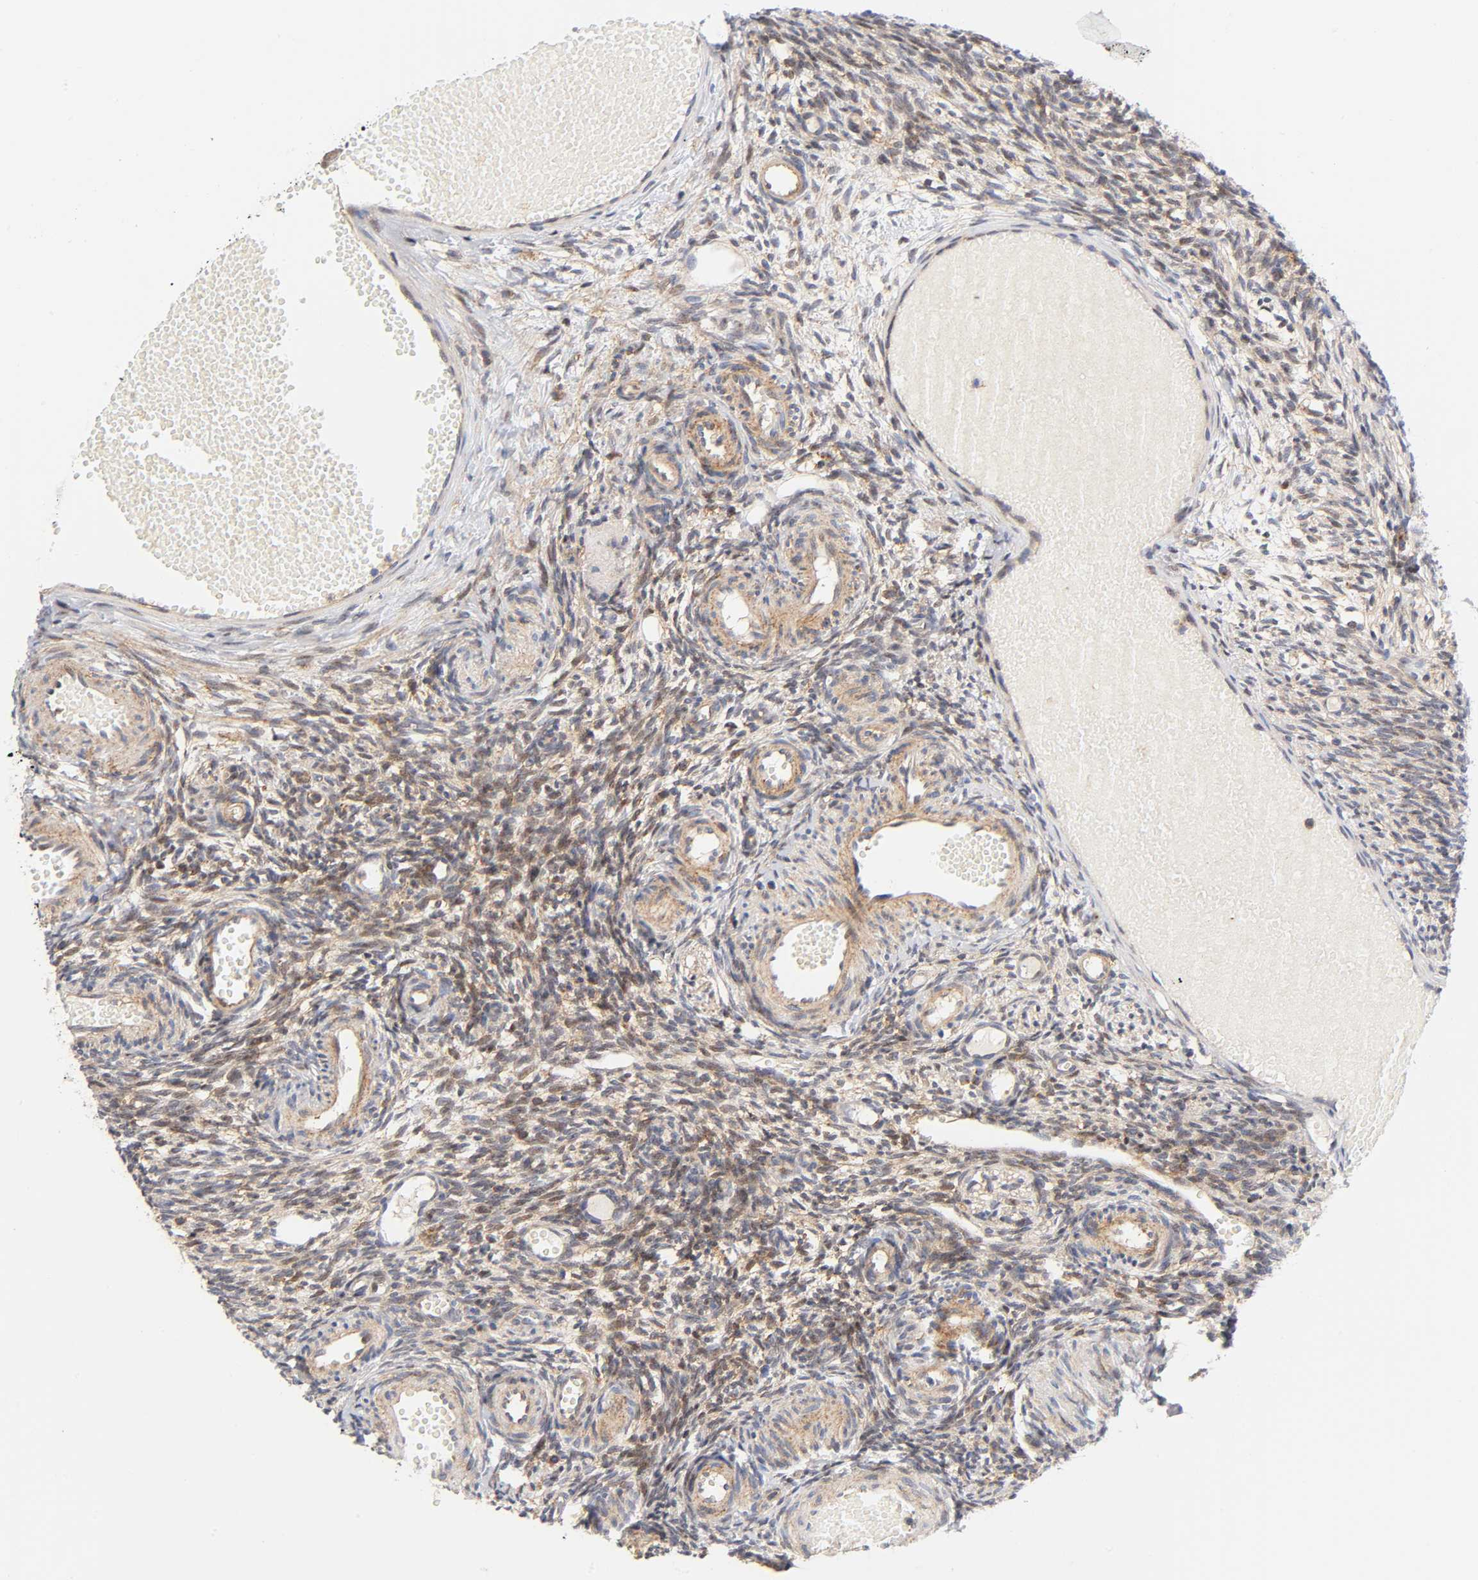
{"staining": {"intensity": "moderate", "quantity": "25%-75%", "location": "cytoplasmic/membranous,nuclear"}, "tissue": "ovary", "cell_type": "Ovarian stroma cells", "image_type": "normal", "snomed": [{"axis": "morphology", "description": "Normal tissue, NOS"}, {"axis": "topography", "description": "Ovary"}], "caption": "High-power microscopy captured an immunohistochemistry photomicrograph of unremarkable ovary, revealing moderate cytoplasmic/membranous,nuclear staining in approximately 25%-75% of ovarian stroma cells. The protein is stained brown, and the nuclei are stained in blue (DAB IHC with brightfield microscopy, high magnification).", "gene": "ANXA7", "patient": {"sex": "female", "age": 35}}